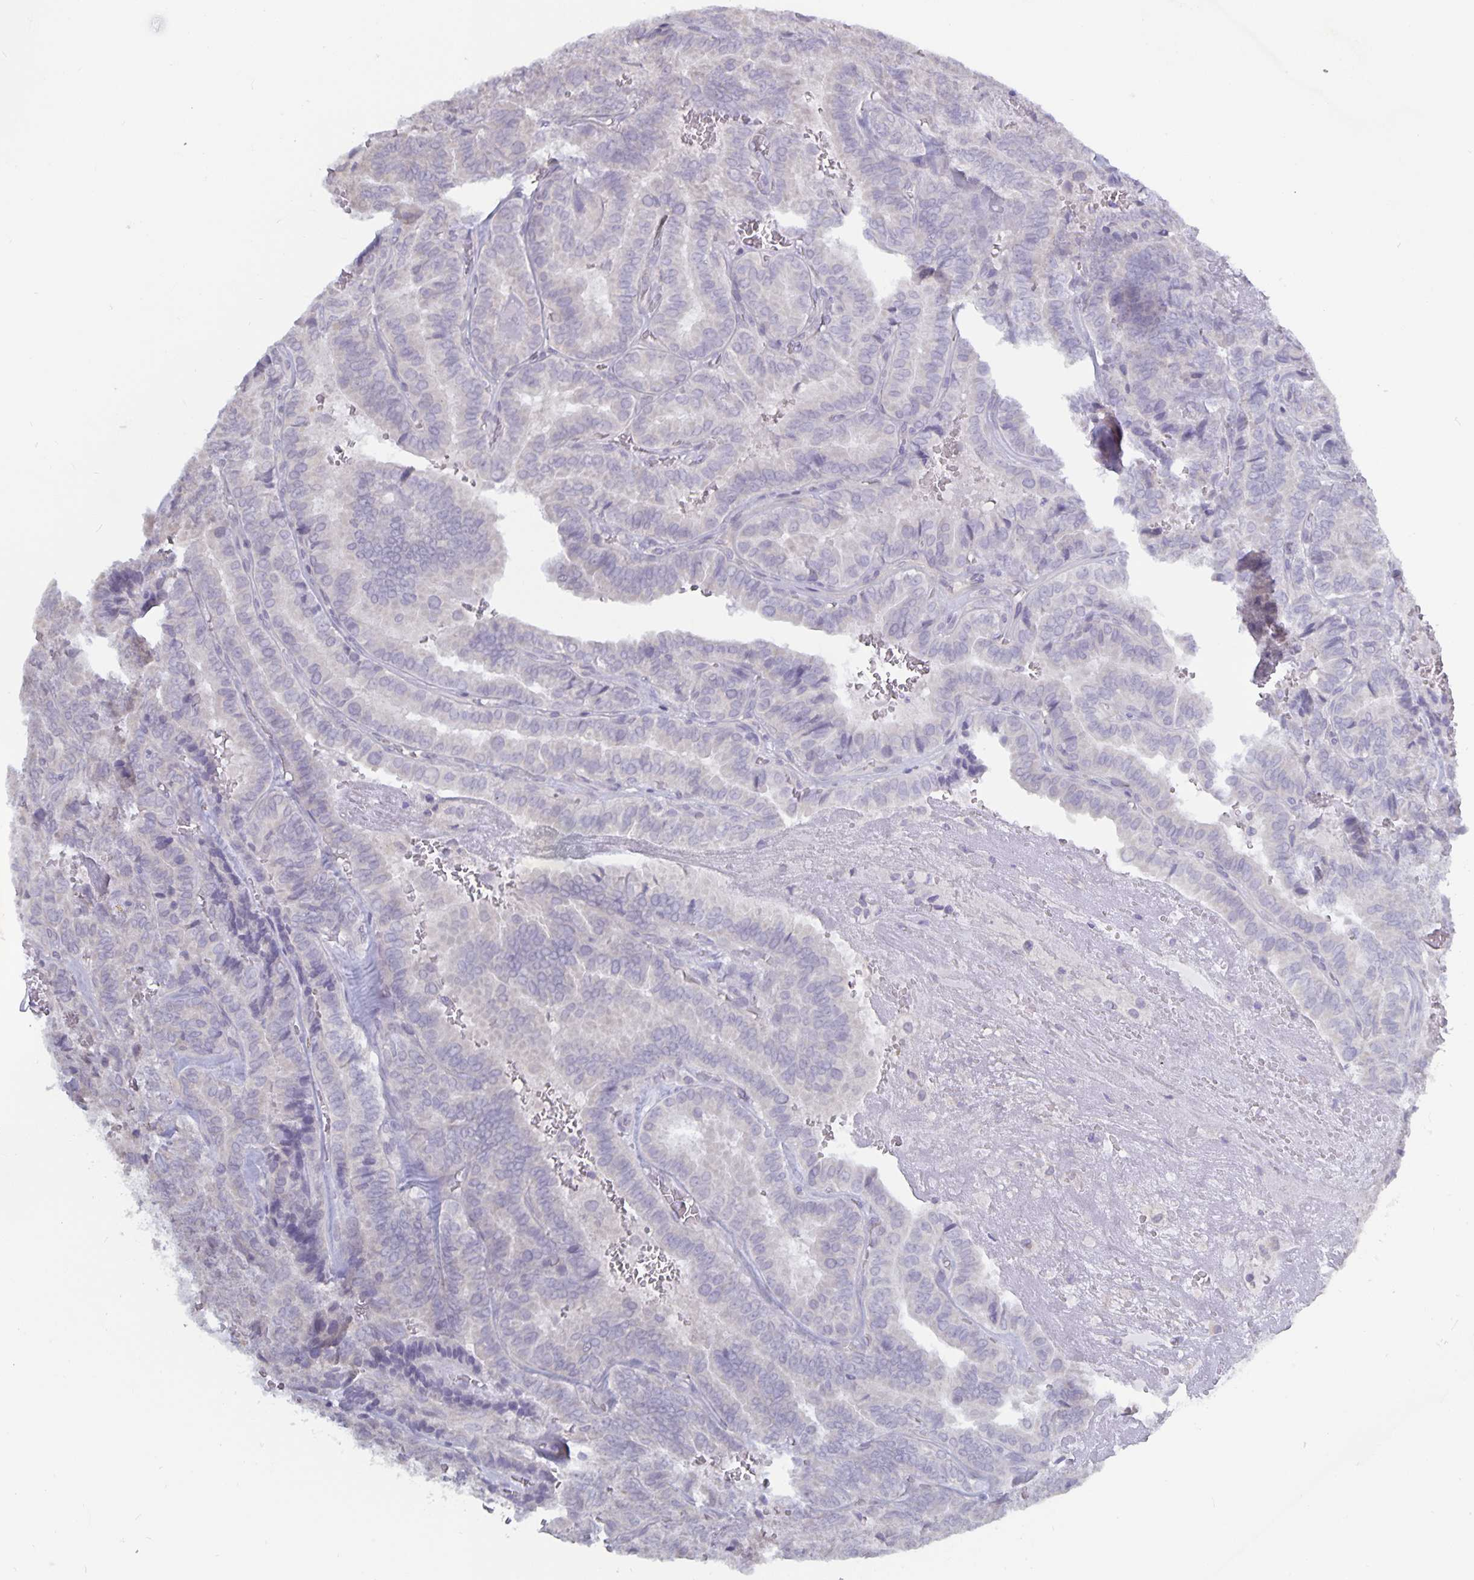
{"staining": {"intensity": "negative", "quantity": "none", "location": "none"}, "tissue": "thyroid cancer", "cell_type": "Tumor cells", "image_type": "cancer", "snomed": [{"axis": "morphology", "description": "Papillary adenocarcinoma, NOS"}, {"axis": "topography", "description": "Thyroid gland"}], "caption": "The immunohistochemistry (IHC) photomicrograph has no significant staining in tumor cells of papillary adenocarcinoma (thyroid) tissue.", "gene": "PLCB3", "patient": {"sex": "female", "age": 75}}